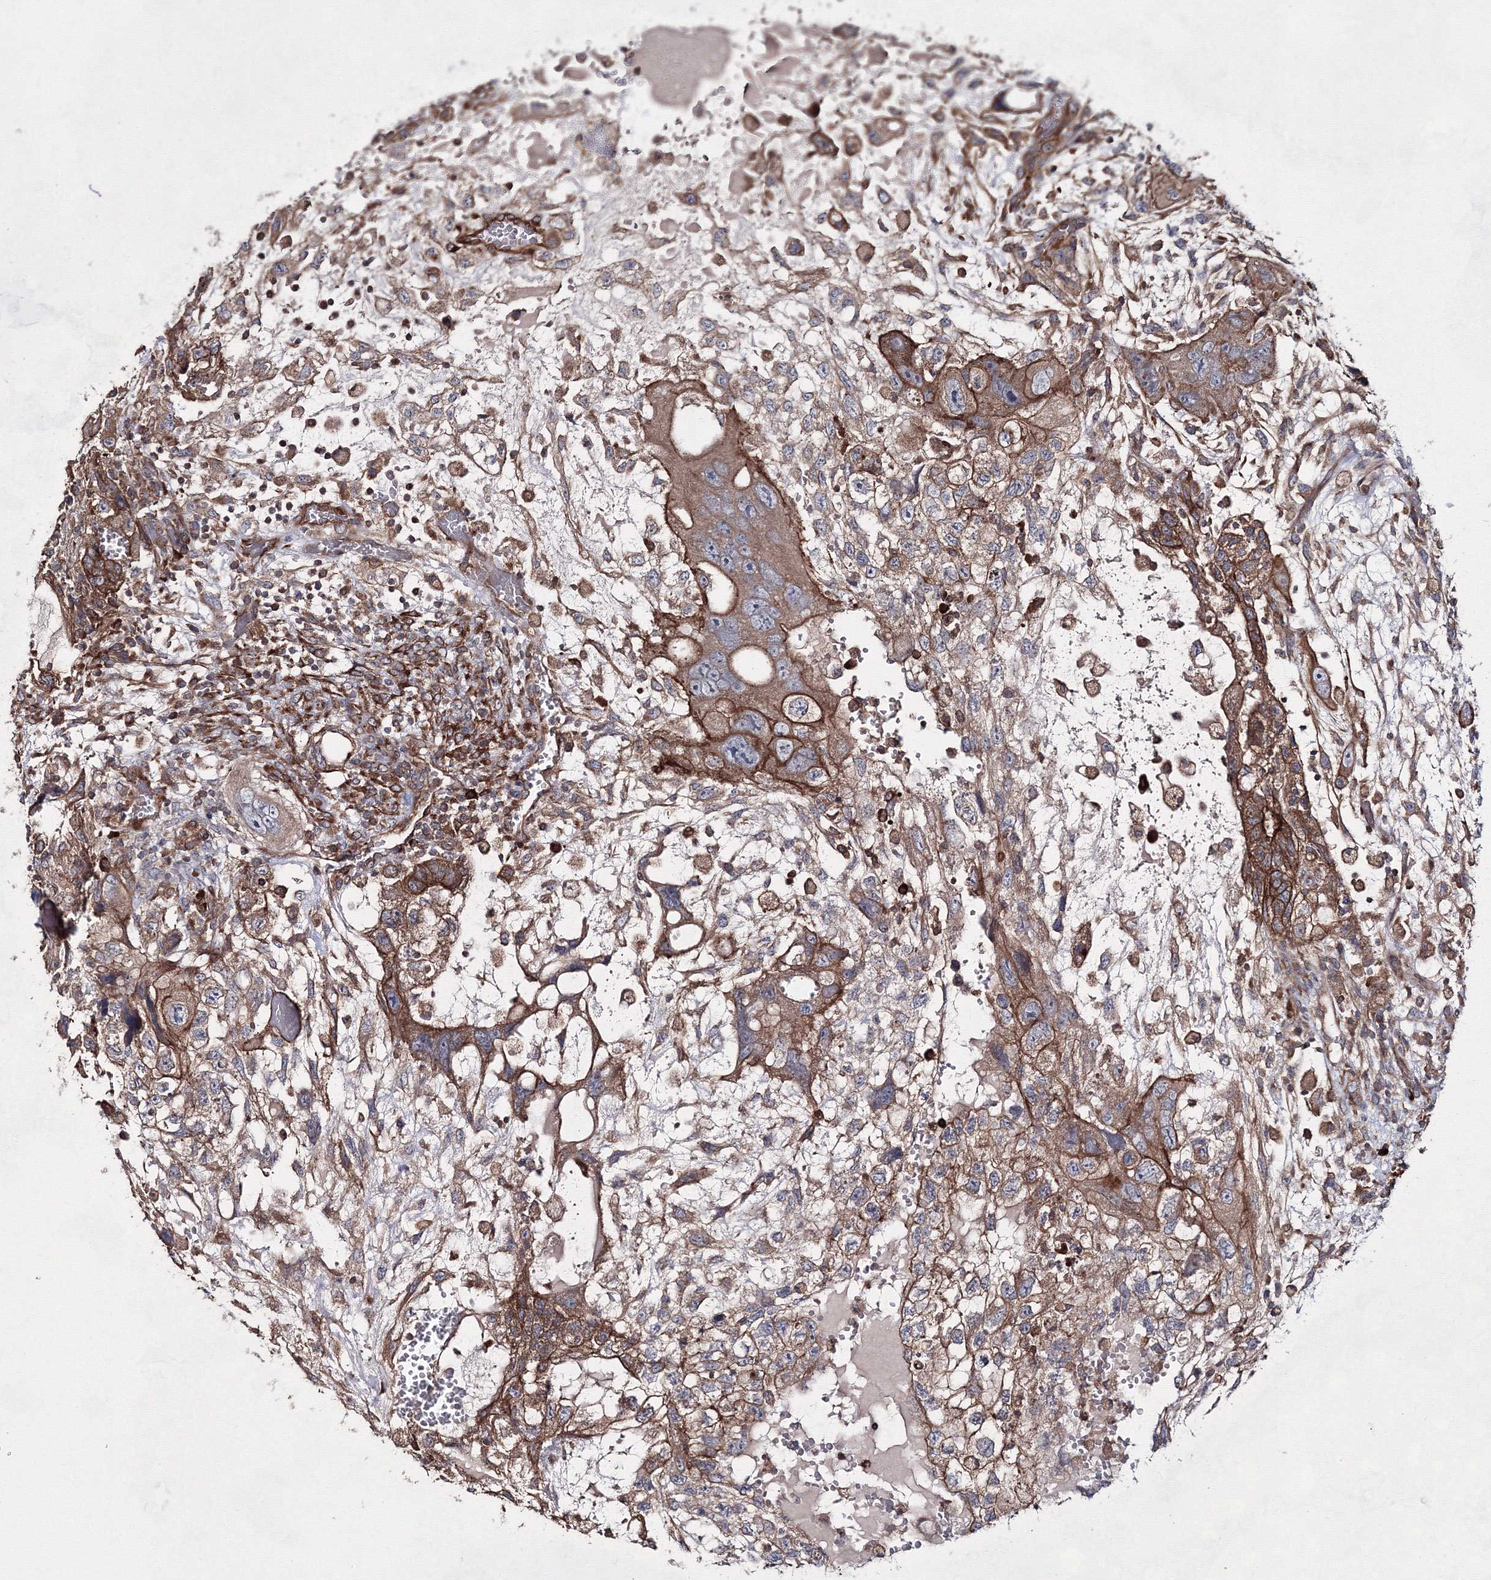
{"staining": {"intensity": "strong", "quantity": "25%-75%", "location": "cytoplasmic/membranous"}, "tissue": "testis cancer", "cell_type": "Tumor cells", "image_type": "cancer", "snomed": [{"axis": "morphology", "description": "Carcinoma, Embryonal, NOS"}, {"axis": "topography", "description": "Testis"}], "caption": "This photomicrograph shows testis cancer (embryonal carcinoma) stained with immunohistochemistry (IHC) to label a protein in brown. The cytoplasmic/membranous of tumor cells show strong positivity for the protein. Nuclei are counter-stained blue.", "gene": "EXOC6", "patient": {"sex": "male", "age": 36}}